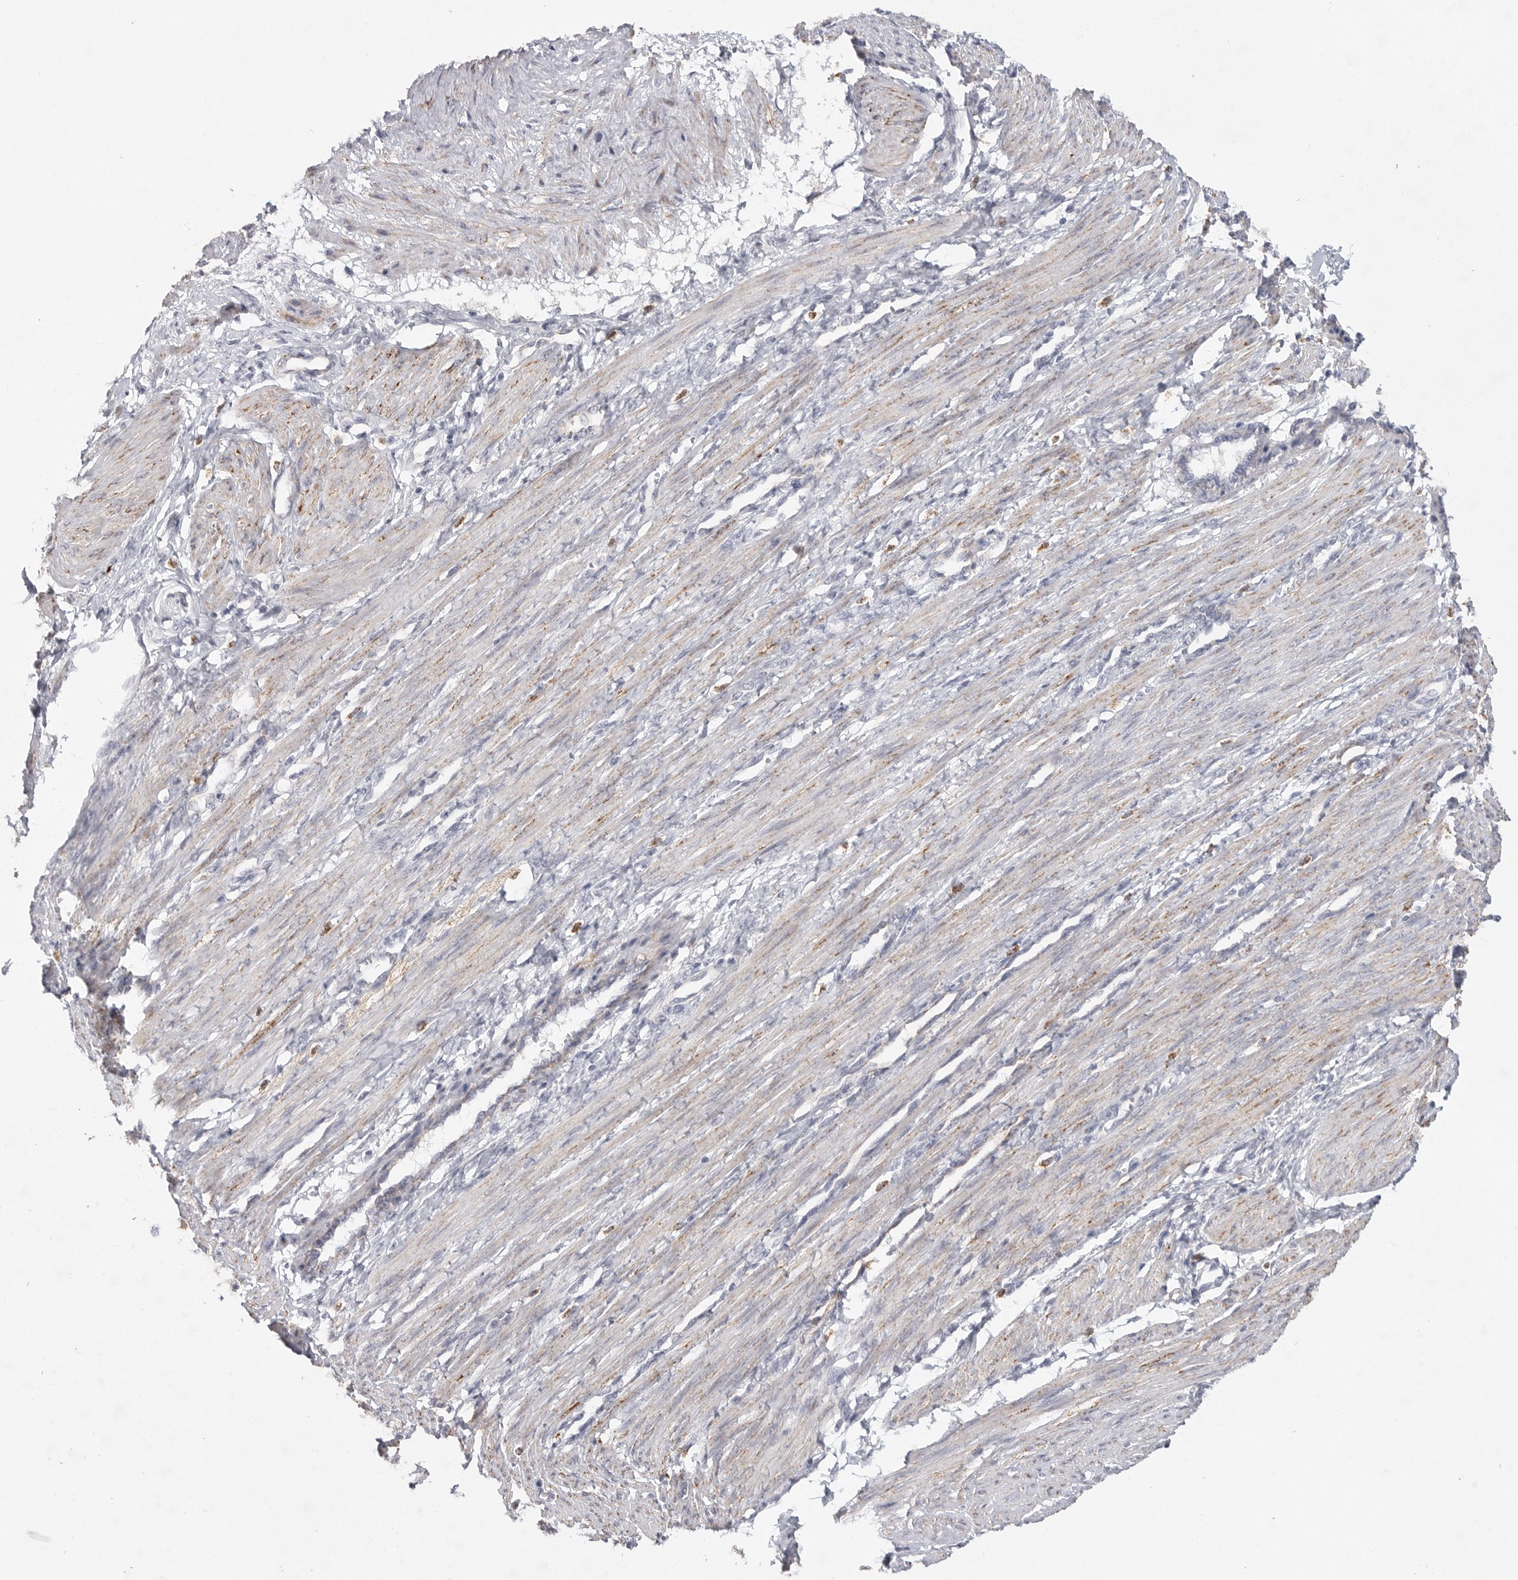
{"staining": {"intensity": "weak", "quantity": "<25%", "location": "cytoplasmic/membranous"}, "tissue": "smooth muscle", "cell_type": "Smooth muscle cells", "image_type": "normal", "snomed": [{"axis": "morphology", "description": "Normal tissue, NOS"}, {"axis": "topography", "description": "Endometrium"}], "caption": "Smooth muscle was stained to show a protein in brown. There is no significant positivity in smooth muscle cells. The staining was performed using DAB to visualize the protein expression in brown, while the nuclei were stained in blue with hematoxylin (Magnification: 20x).", "gene": "ELP3", "patient": {"sex": "female", "age": 33}}